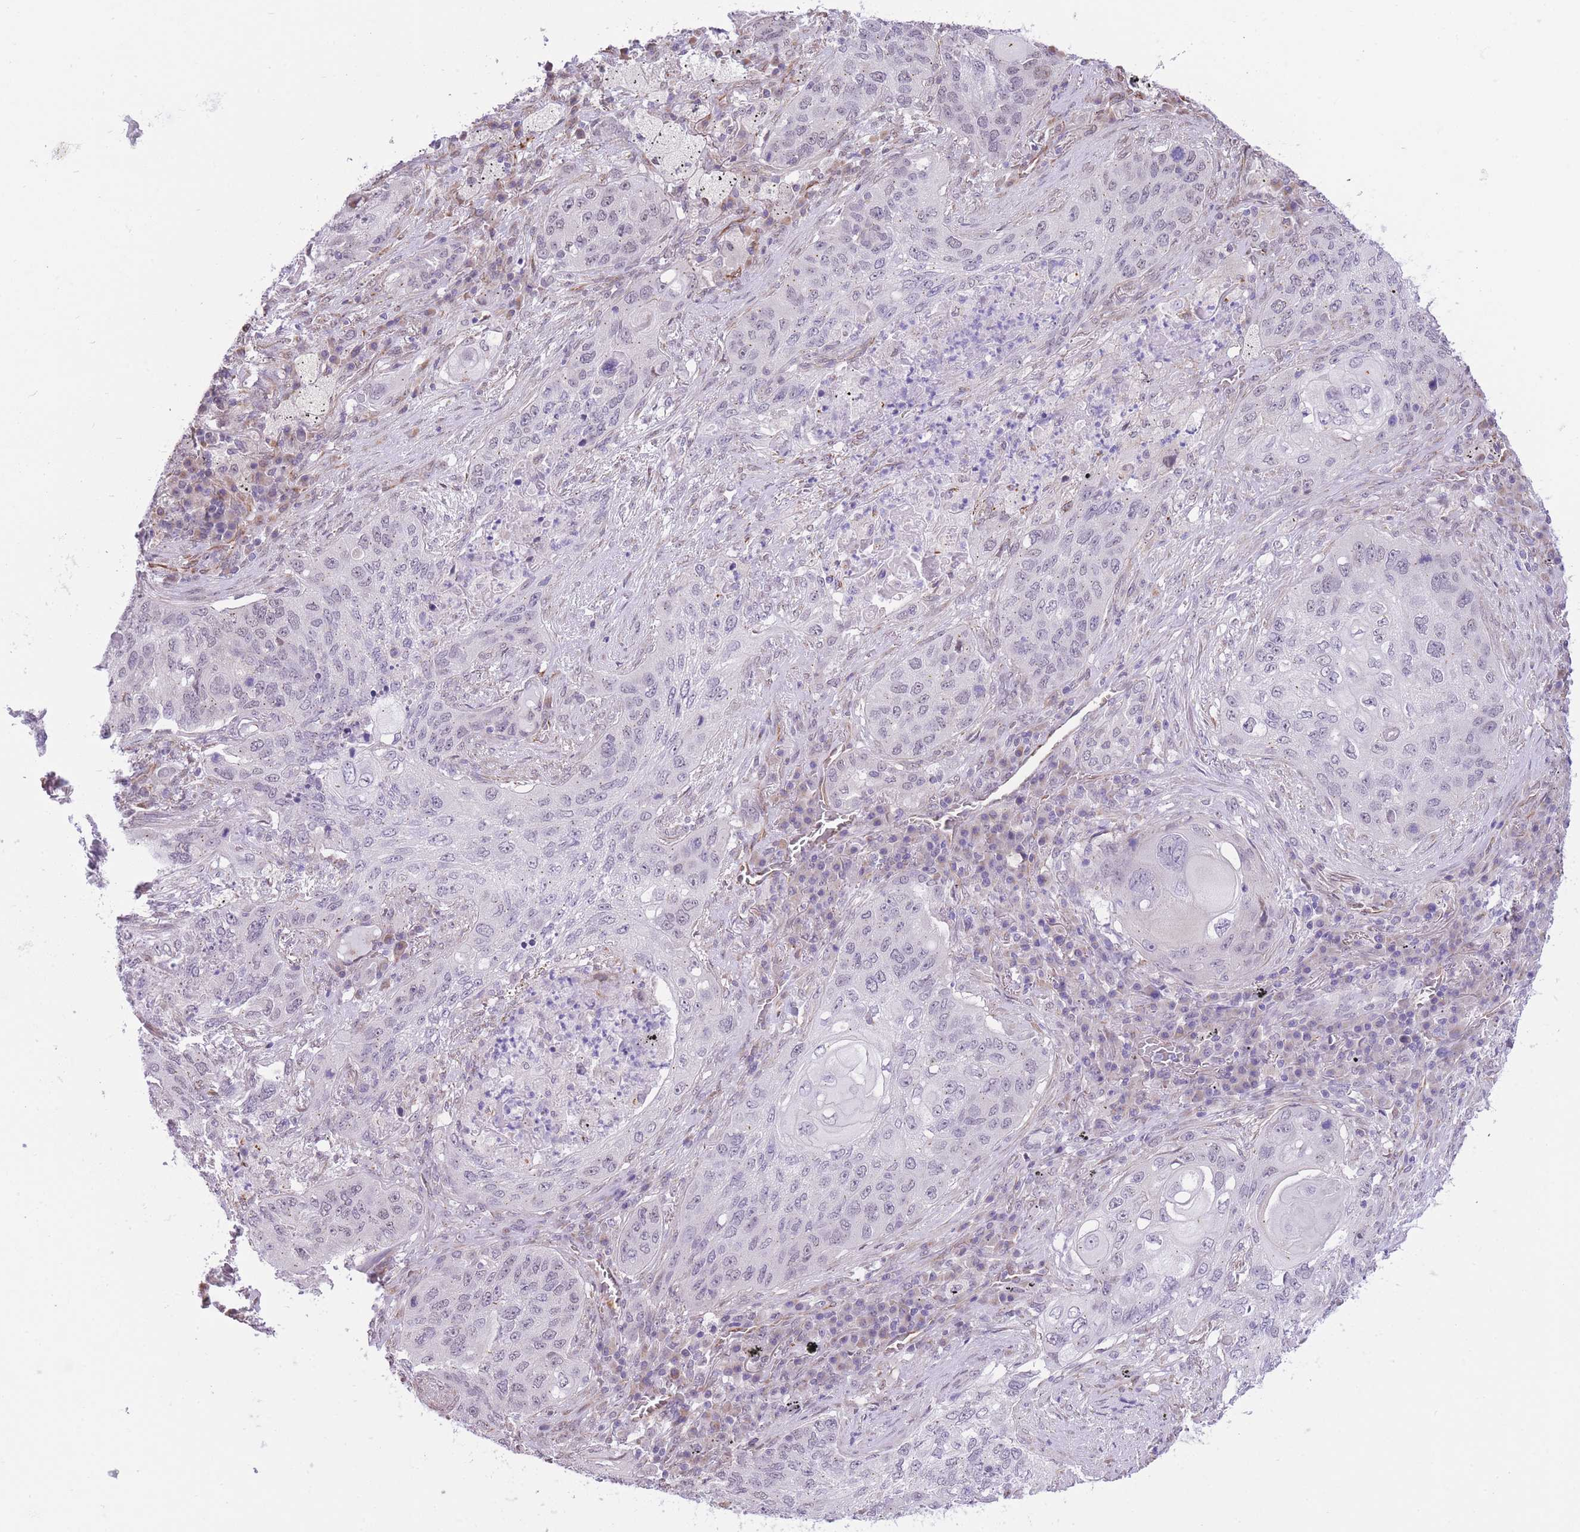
{"staining": {"intensity": "negative", "quantity": "none", "location": "none"}, "tissue": "lung cancer", "cell_type": "Tumor cells", "image_type": "cancer", "snomed": [{"axis": "morphology", "description": "Squamous cell carcinoma, NOS"}, {"axis": "topography", "description": "Lung"}], "caption": "A photomicrograph of human squamous cell carcinoma (lung) is negative for staining in tumor cells.", "gene": "PSG8", "patient": {"sex": "female", "age": 63}}